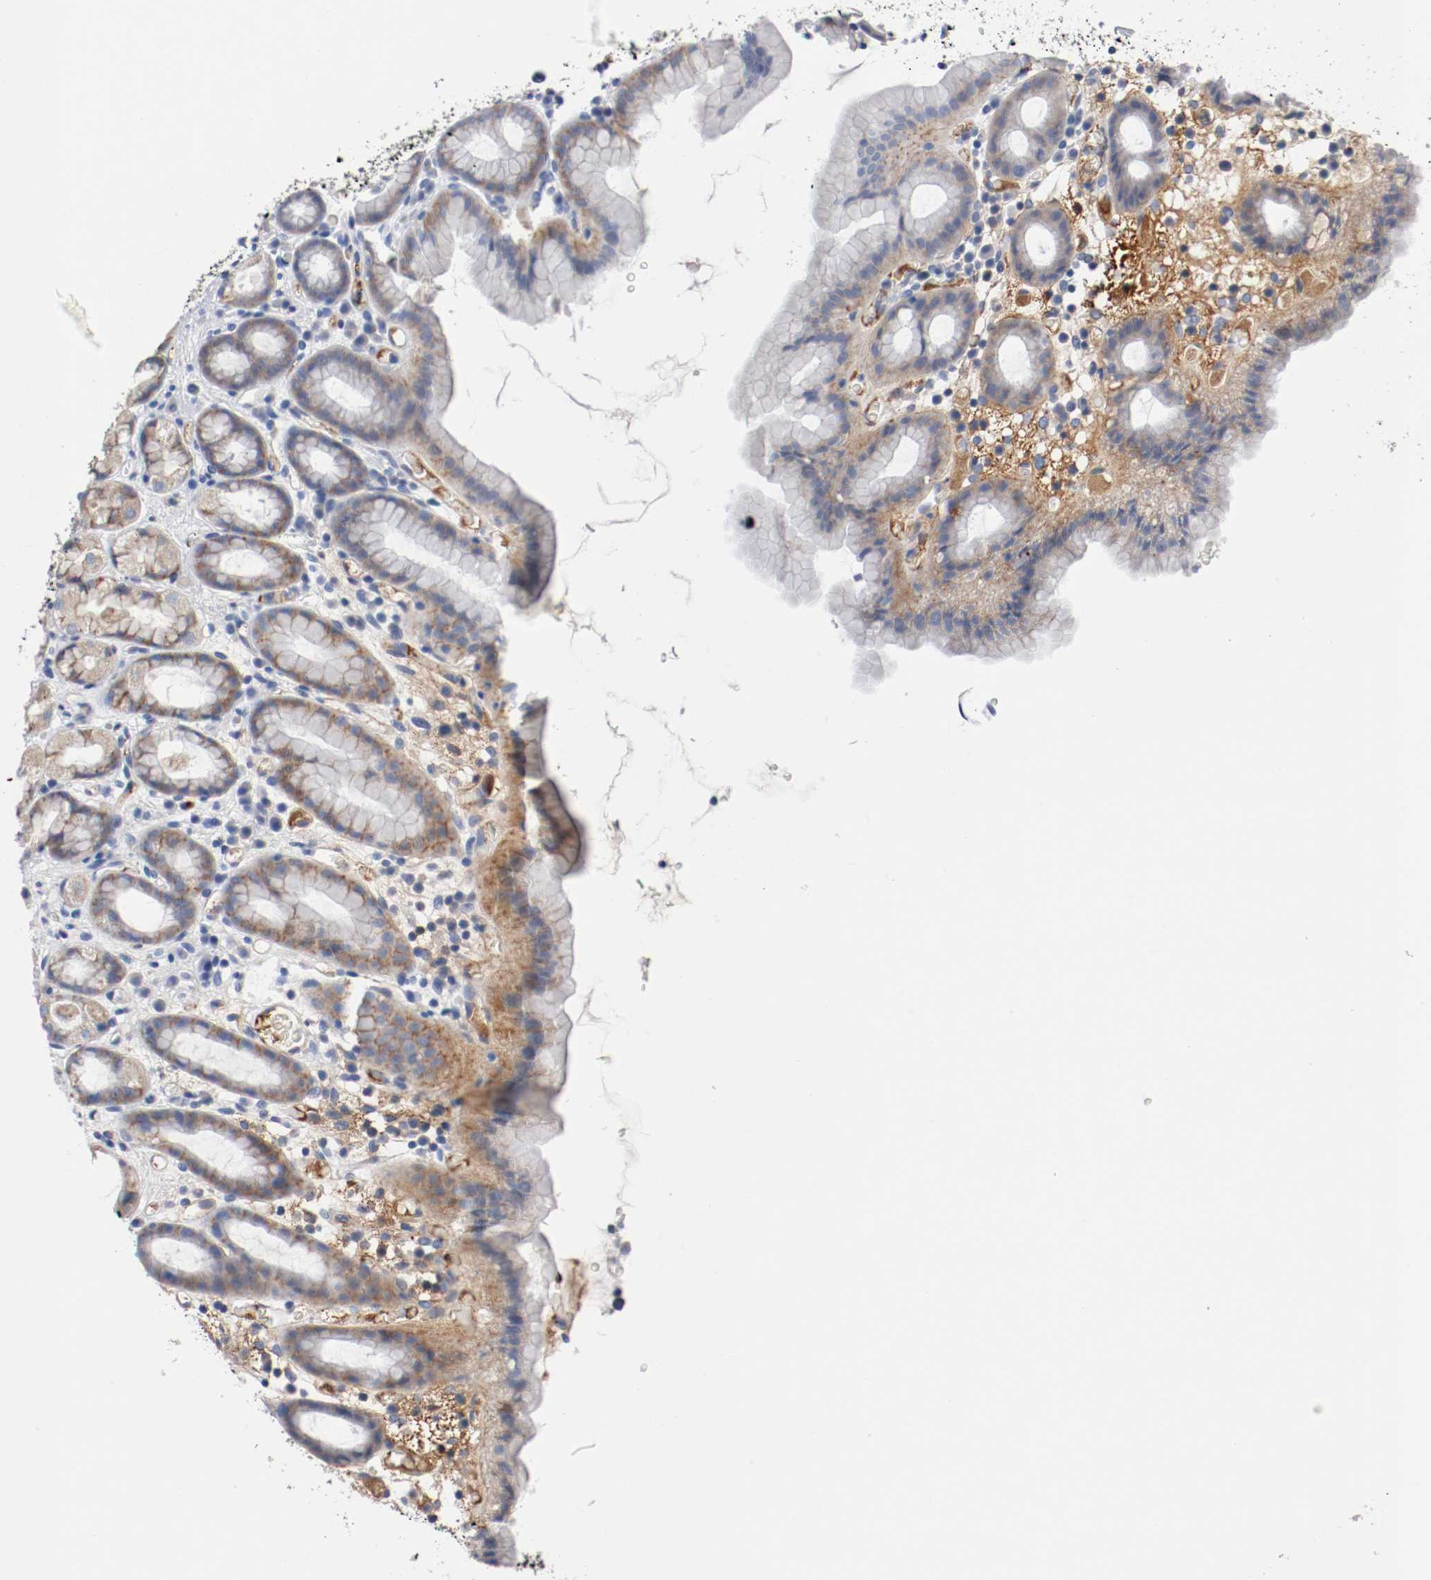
{"staining": {"intensity": "moderate", "quantity": "25%-75%", "location": "cytoplasmic/membranous"}, "tissue": "stomach", "cell_type": "Glandular cells", "image_type": "normal", "snomed": [{"axis": "morphology", "description": "Normal tissue, NOS"}, {"axis": "topography", "description": "Stomach, upper"}], "caption": "Approximately 25%-75% of glandular cells in unremarkable stomach display moderate cytoplasmic/membranous protein expression as visualized by brown immunohistochemical staining.", "gene": "TNC", "patient": {"sex": "male", "age": 68}}